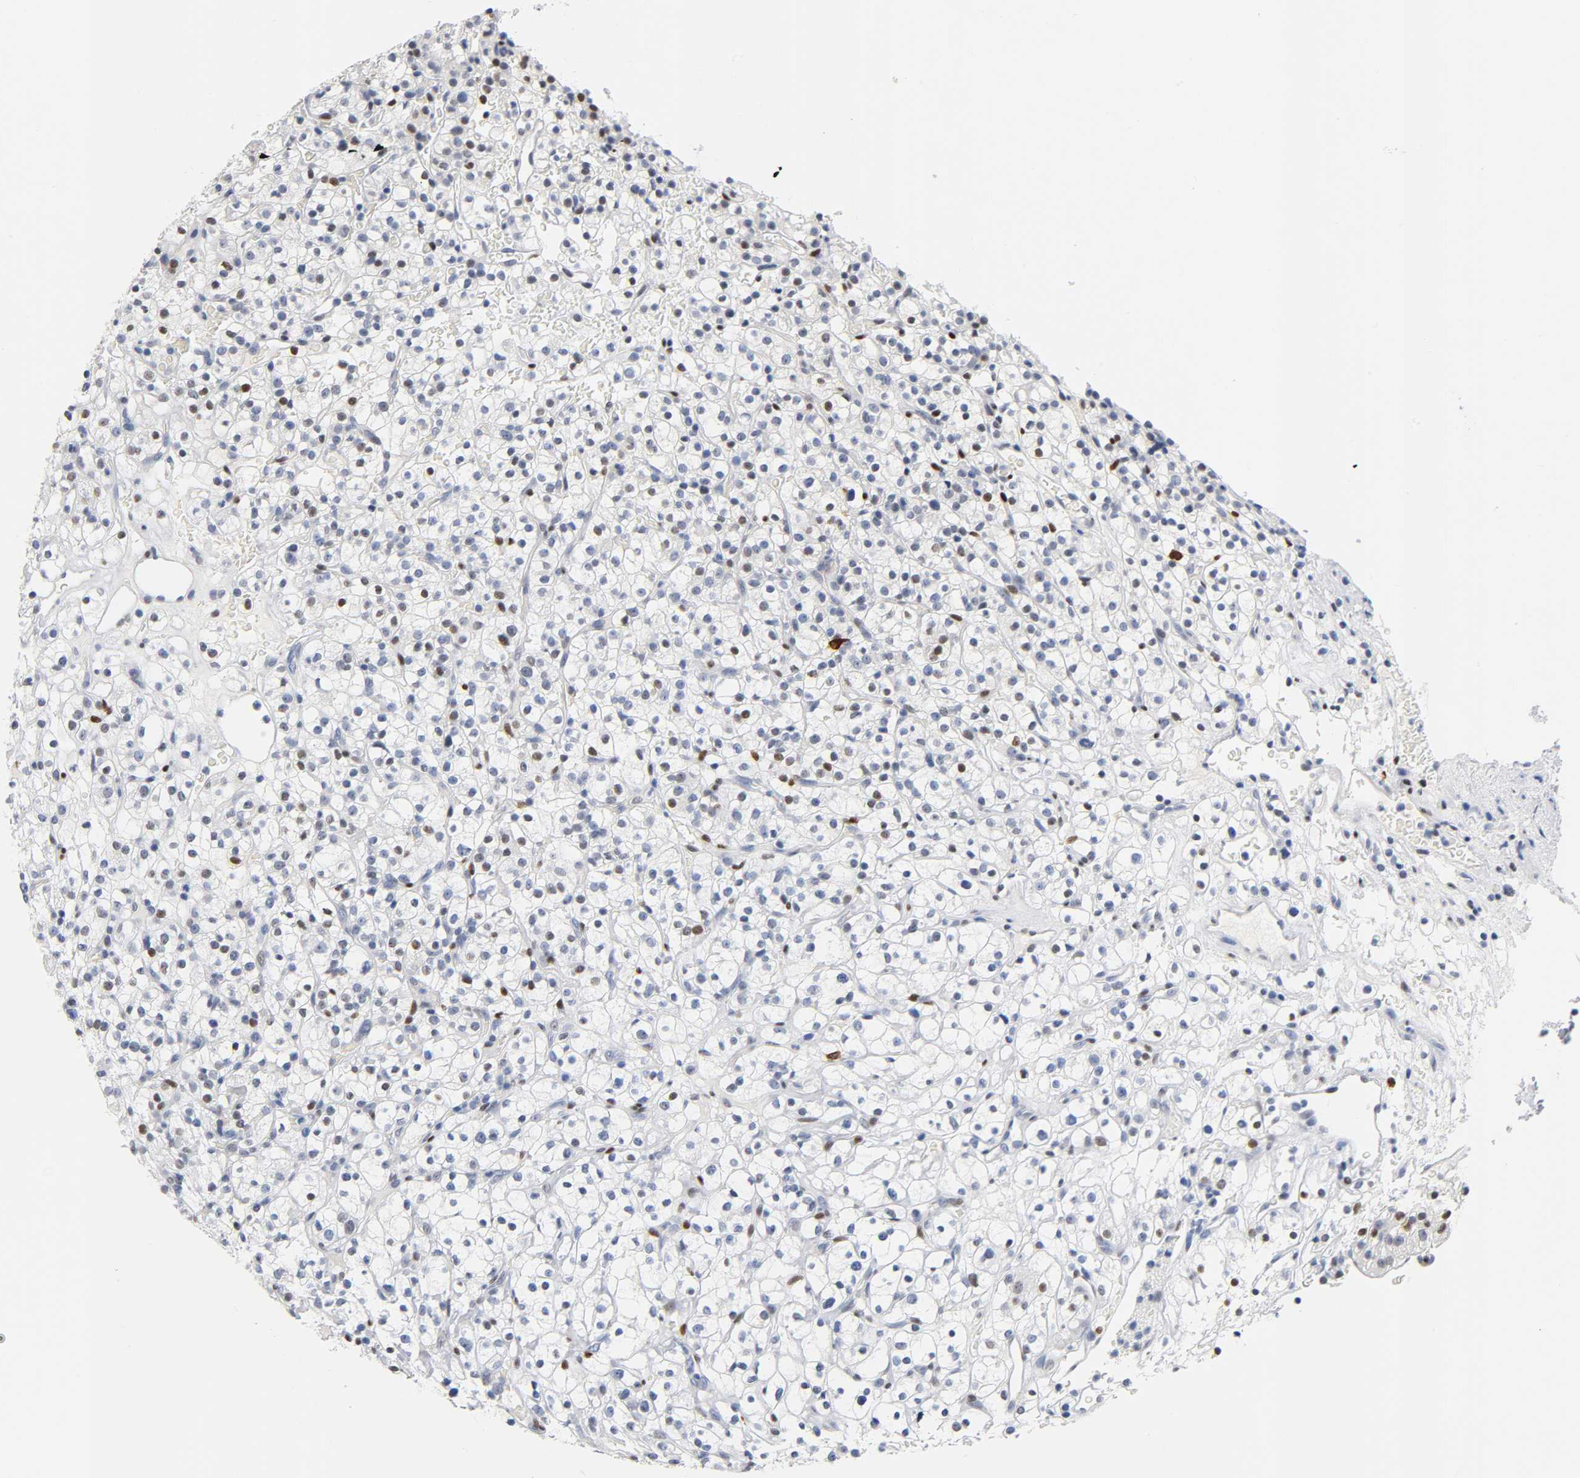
{"staining": {"intensity": "moderate", "quantity": "25%-75%", "location": "nuclear"}, "tissue": "renal cancer", "cell_type": "Tumor cells", "image_type": "cancer", "snomed": [{"axis": "morphology", "description": "Normal tissue, NOS"}, {"axis": "morphology", "description": "Adenocarcinoma, NOS"}, {"axis": "topography", "description": "Kidney"}], "caption": "A medium amount of moderate nuclear staining is identified in about 25%-75% of tumor cells in renal adenocarcinoma tissue.", "gene": "NAB2", "patient": {"sex": "female", "age": 72}}